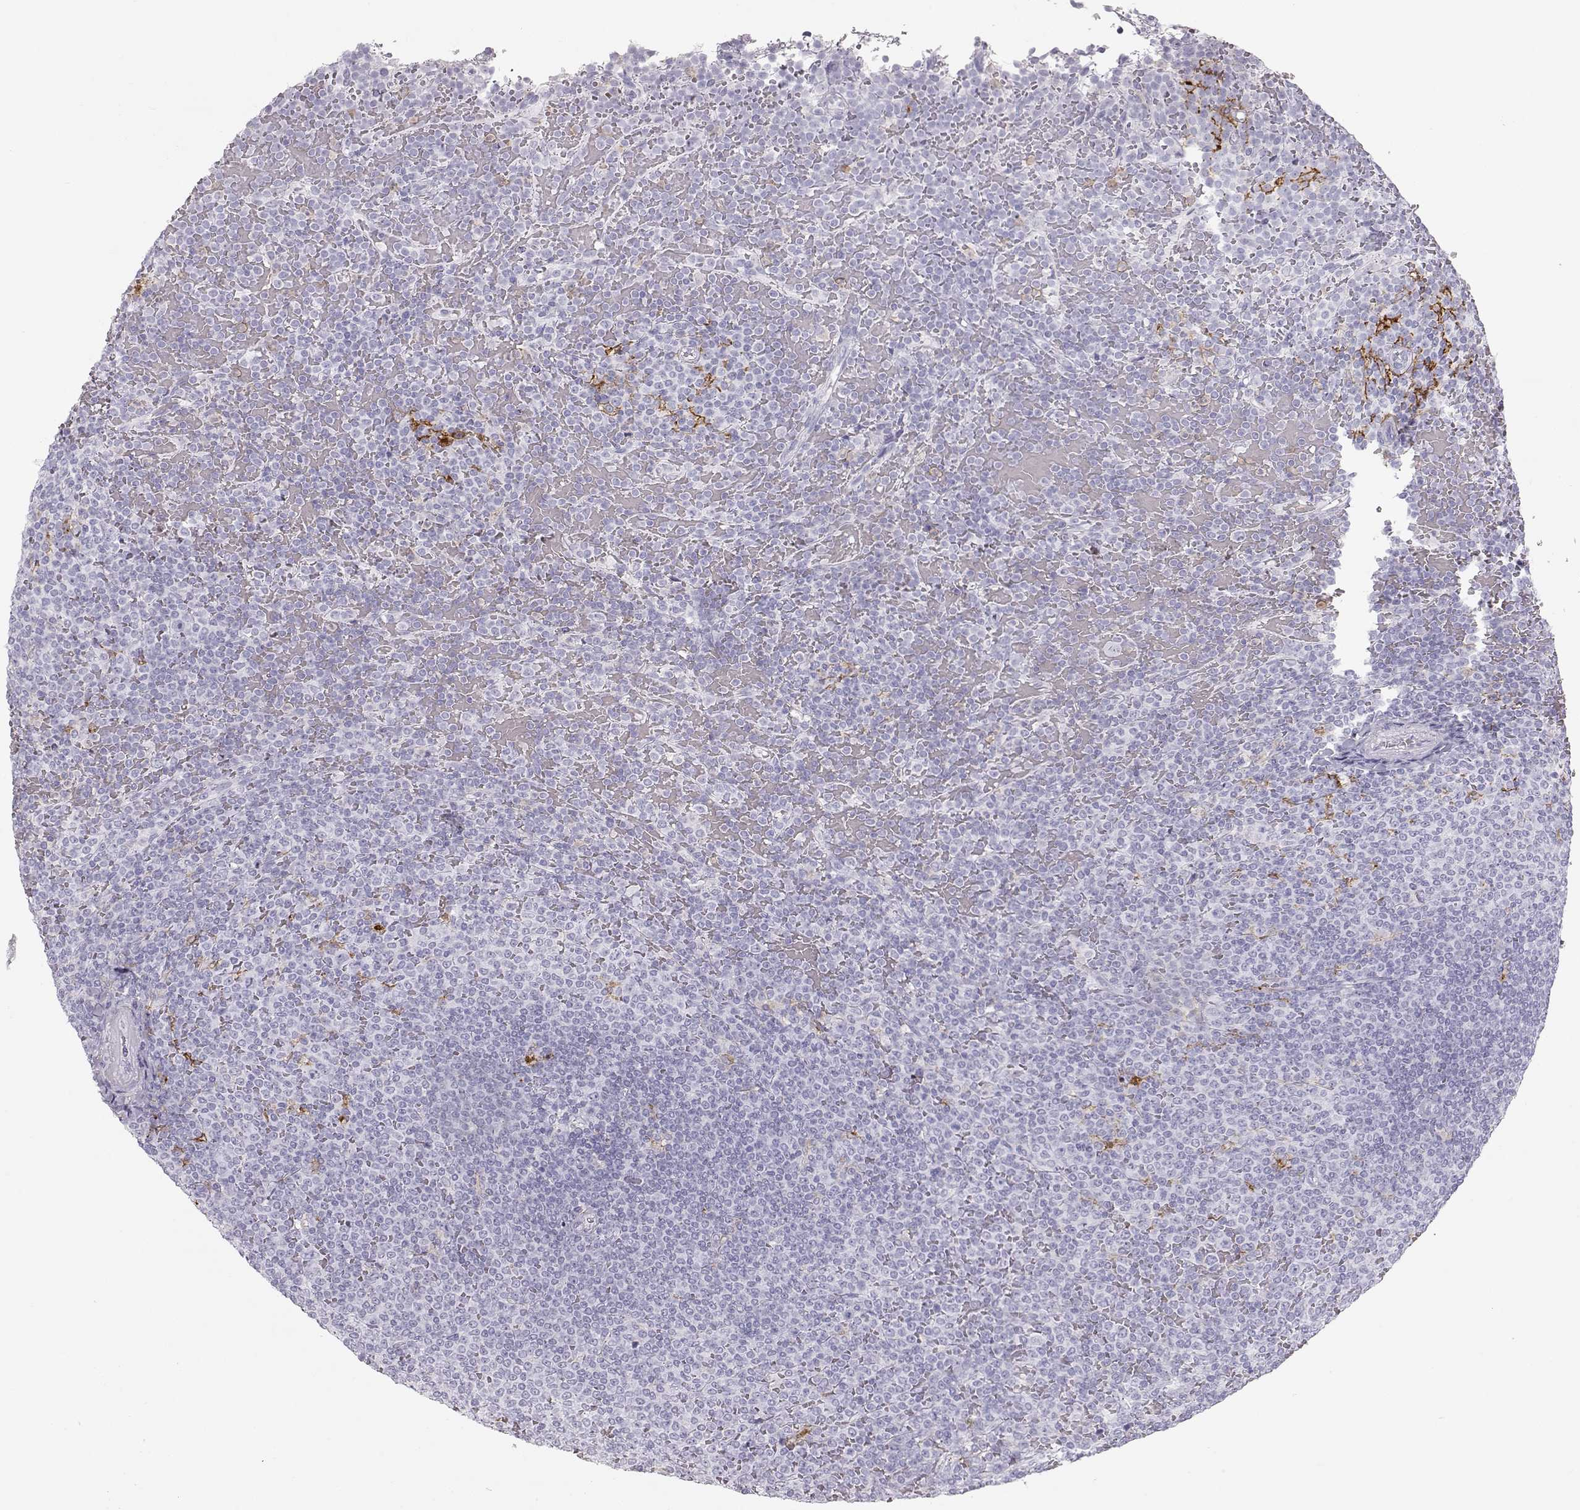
{"staining": {"intensity": "negative", "quantity": "none", "location": "none"}, "tissue": "lymphoma", "cell_type": "Tumor cells", "image_type": "cancer", "snomed": [{"axis": "morphology", "description": "Malignant lymphoma, non-Hodgkin's type, Low grade"}, {"axis": "topography", "description": "Spleen"}], "caption": "A high-resolution image shows immunohistochemistry staining of low-grade malignant lymphoma, non-Hodgkin's type, which displays no significant positivity in tumor cells. (DAB (3,3'-diaminobenzidine) IHC with hematoxylin counter stain).", "gene": "MIP", "patient": {"sex": "female", "age": 77}}